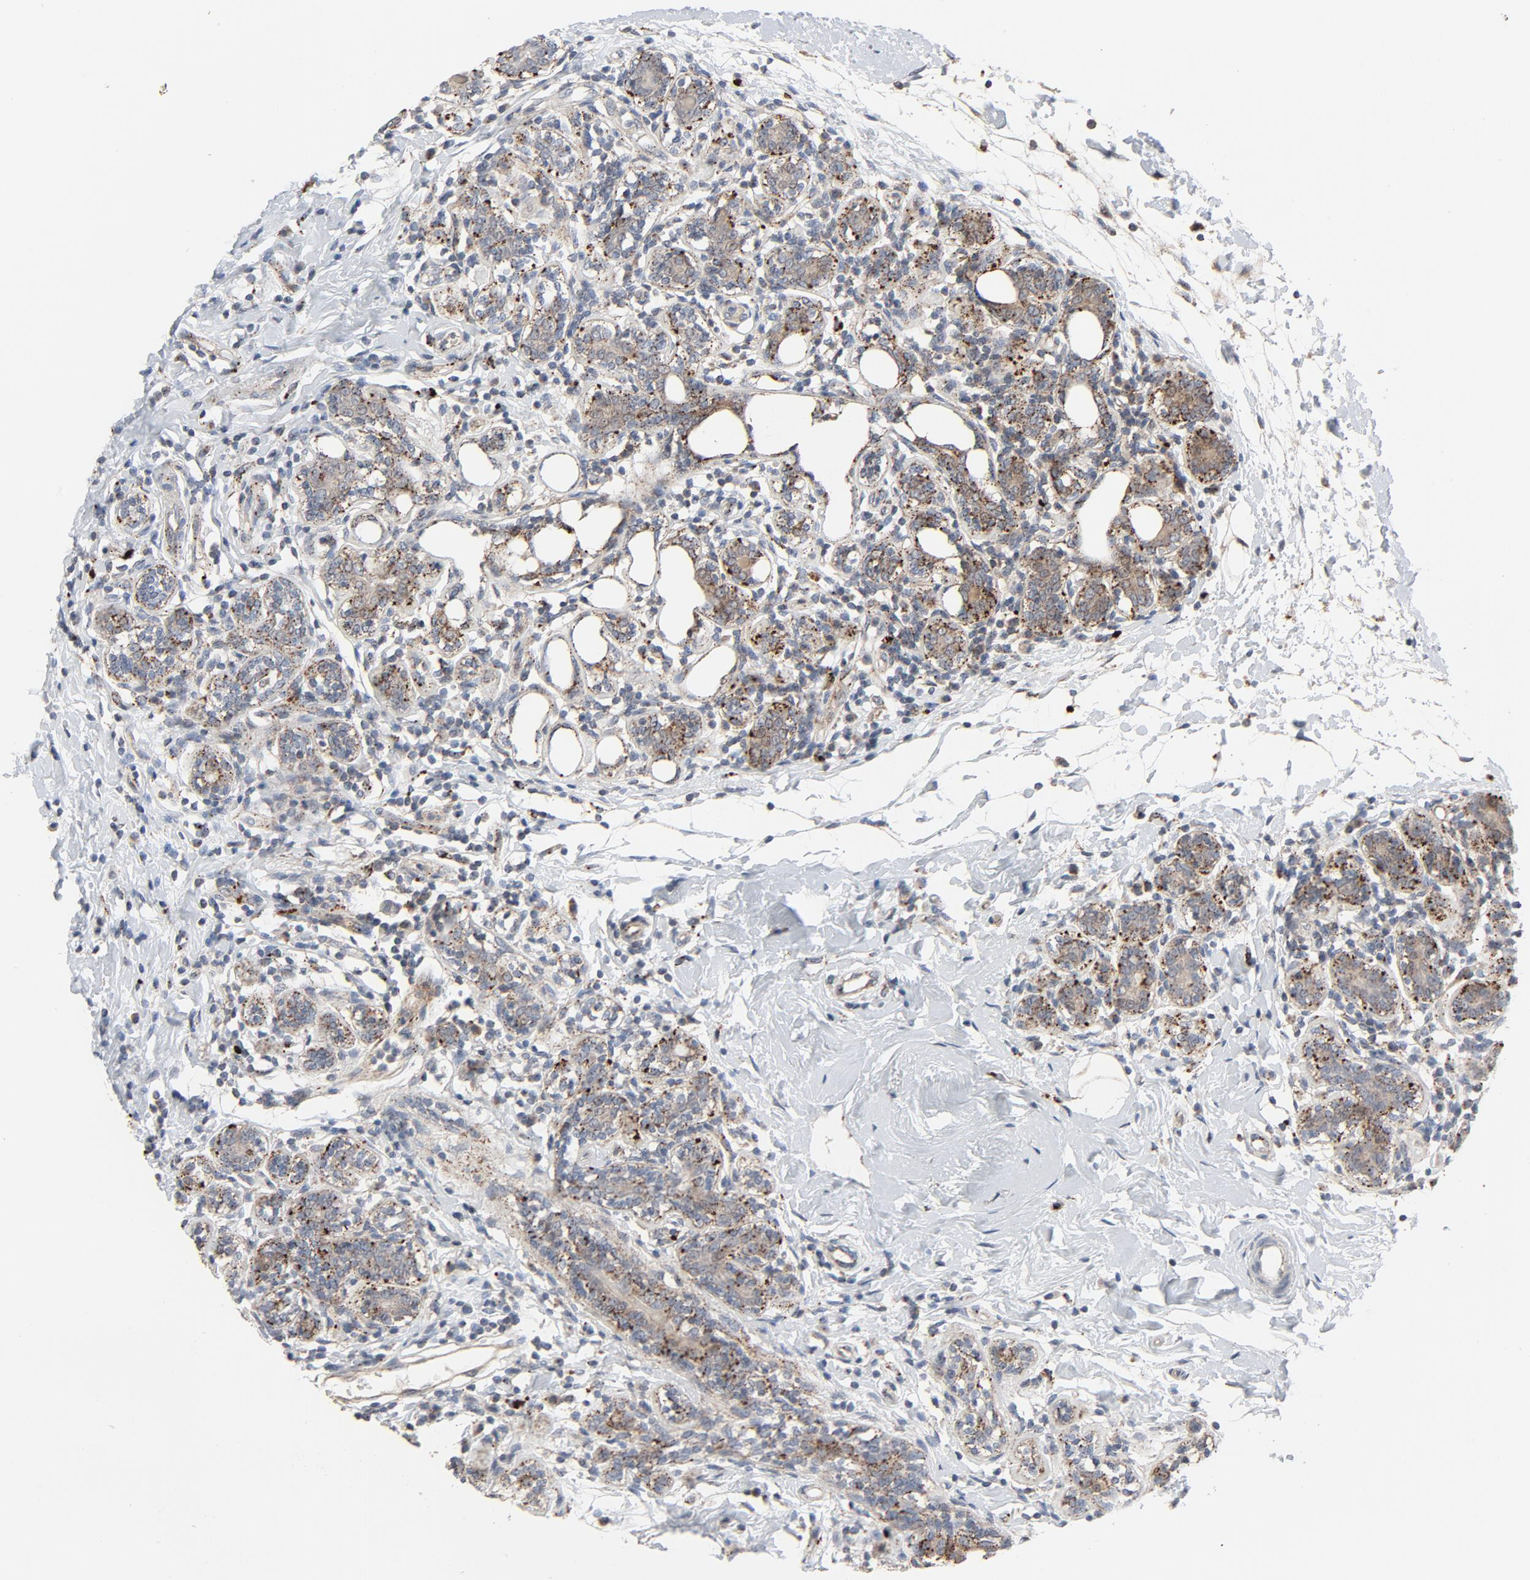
{"staining": {"intensity": "strong", "quantity": ">75%", "location": "cytoplasmic/membranous"}, "tissue": "breast cancer", "cell_type": "Tumor cells", "image_type": "cancer", "snomed": [{"axis": "morphology", "description": "Normal tissue, NOS"}, {"axis": "morphology", "description": "Lobular carcinoma"}, {"axis": "topography", "description": "Breast"}], "caption": "Strong cytoplasmic/membranous staining is identified in approximately >75% of tumor cells in breast cancer. (DAB (3,3'-diaminobenzidine) IHC with brightfield microscopy, high magnification).", "gene": "AKT2", "patient": {"sex": "female", "age": 47}}